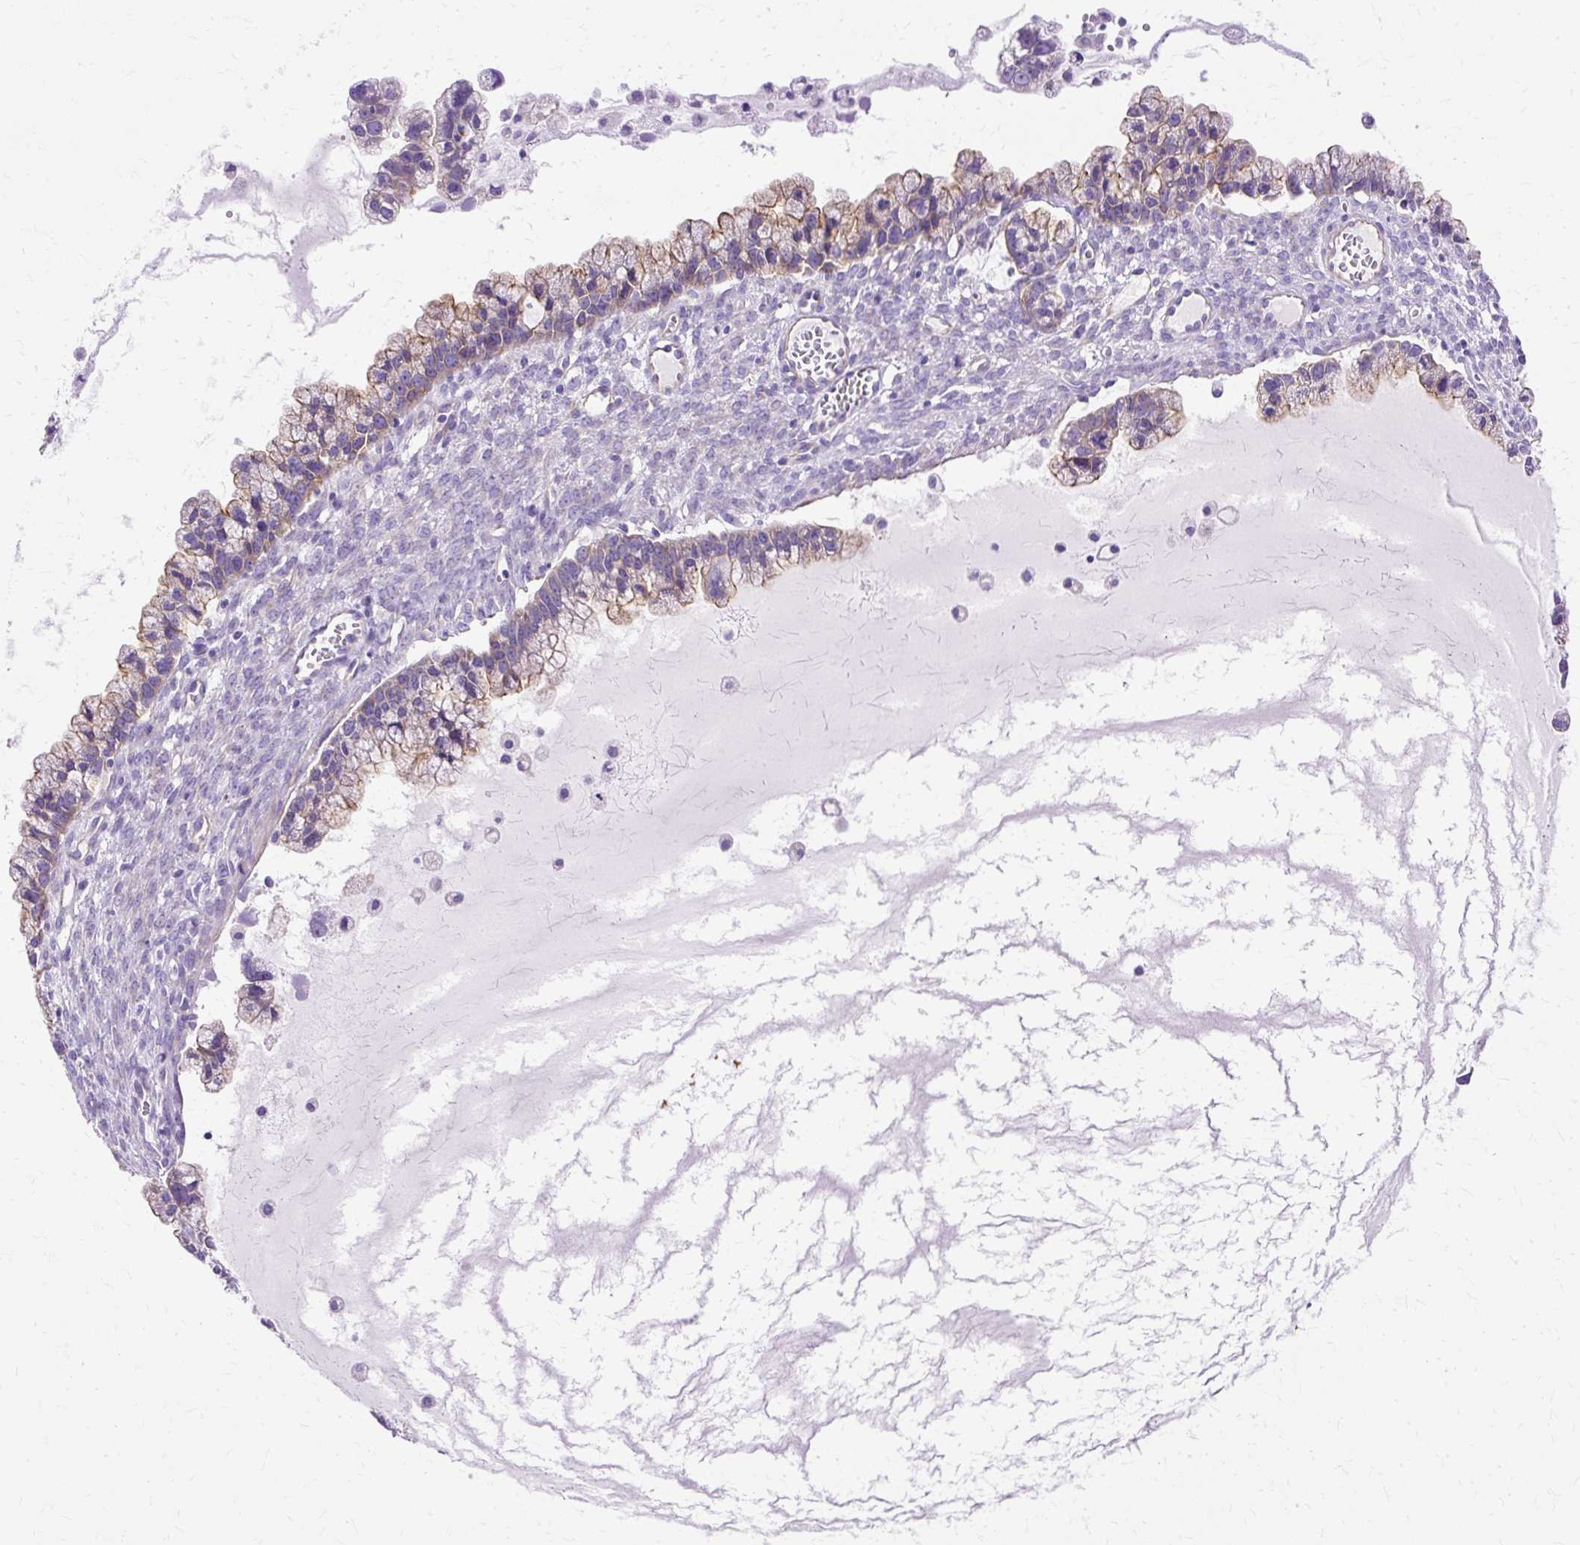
{"staining": {"intensity": "moderate", "quantity": ">75%", "location": "cytoplasmic/membranous"}, "tissue": "ovarian cancer", "cell_type": "Tumor cells", "image_type": "cancer", "snomed": [{"axis": "morphology", "description": "Cystadenocarcinoma, mucinous, NOS"}, {"axis": "topography", "description": "Ovary"}], "caption": "A brown stain shows moderate cytoplasmic/membranous staining of a protein in mucinous cystadenocarcinoma (ovarian) tumor cells.", "gene": "MYO6", "patient": {"sex": "female", "age": 72}}